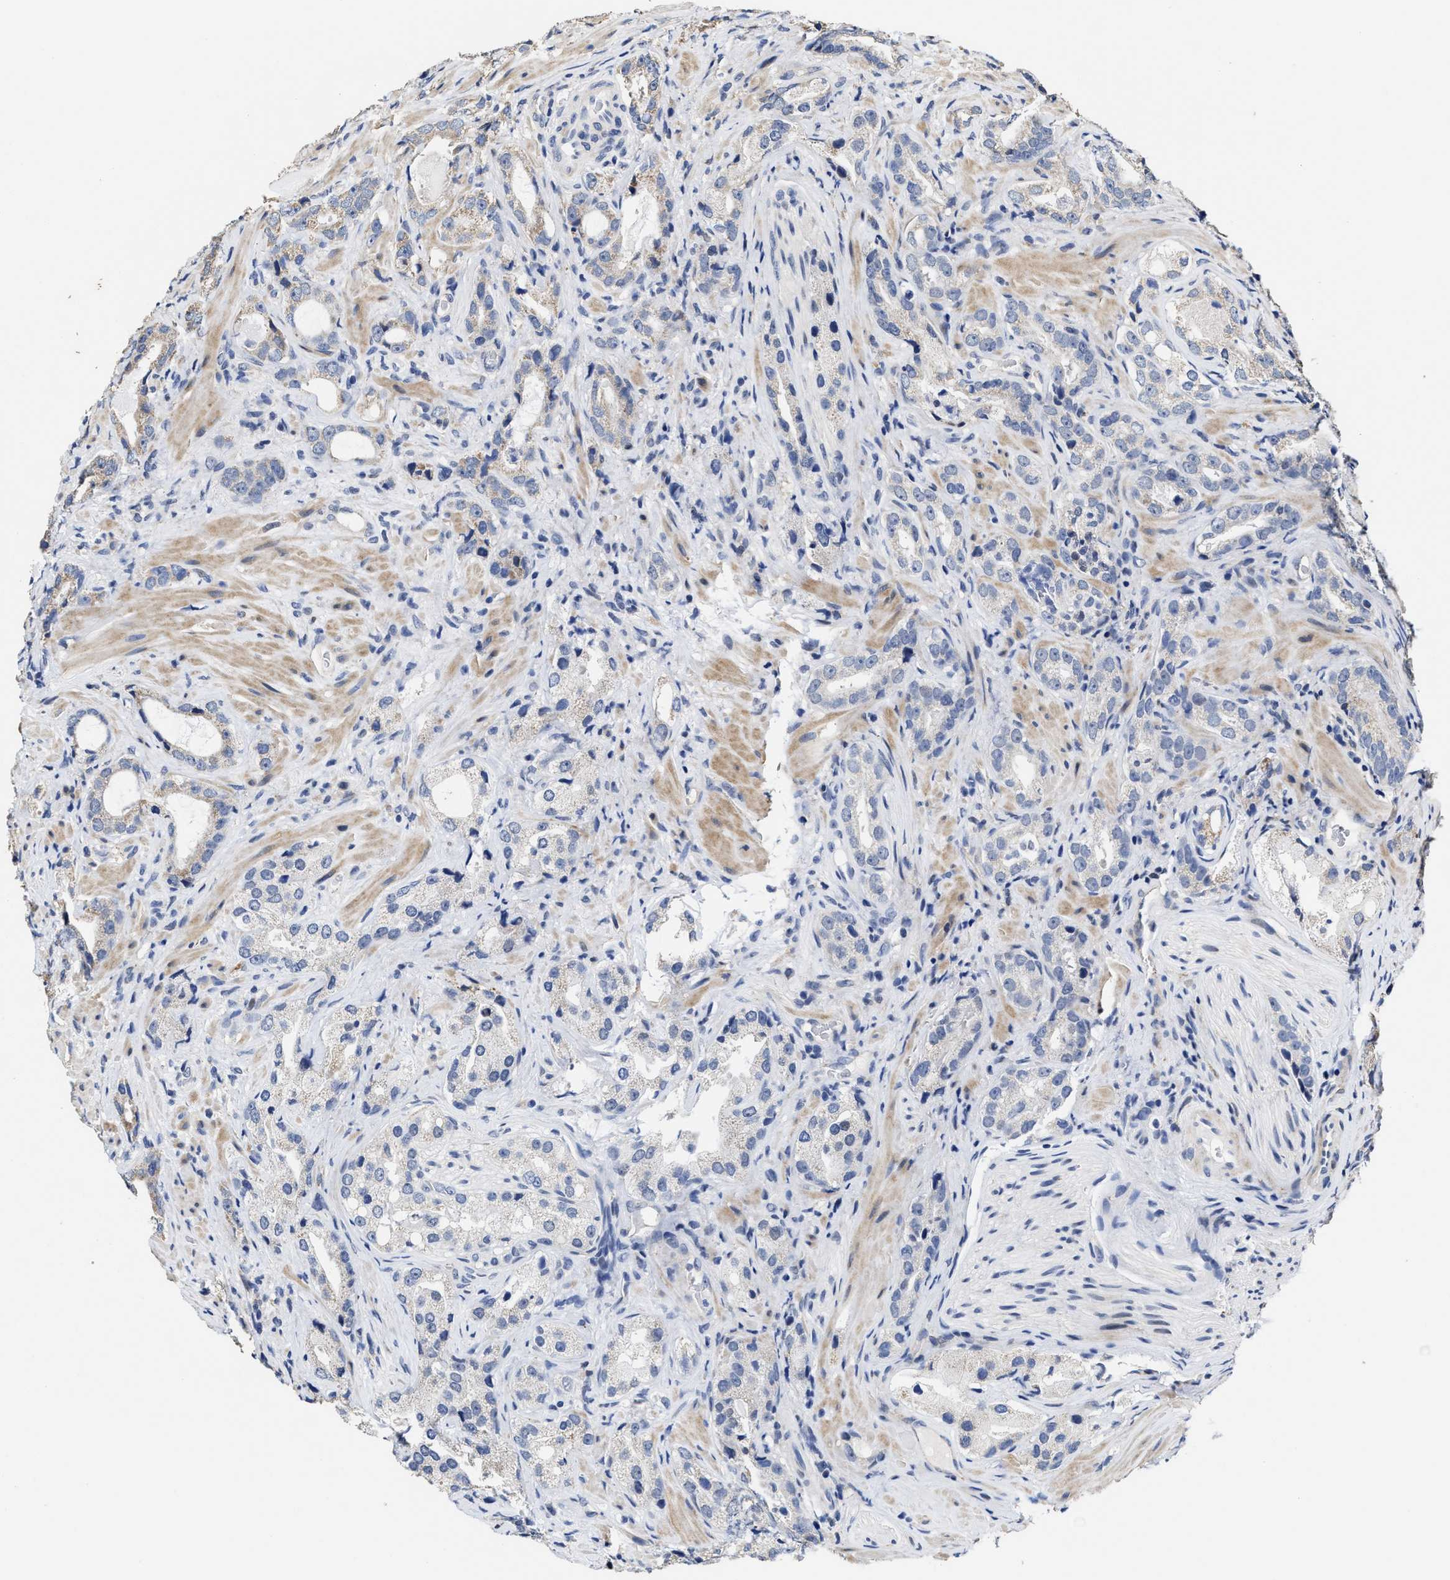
{"staining": {"intensity": "weak", "quantity": "<25%", "location": "cytoplasmic/membranous"}, "tissue": "prostate cancer", "cell_type": "Tumor cells", "image_type": "cancer", "snomed": [{"axis": "morphology", "description": "Adenocarcinoma, High grade"}, {"axis": "topography", "description": "Prostate"}], "caption": "An image of human prostate cancer (adenocarcinoma (high-grade)) is negative for staining in tumor cells.", "gene": "ZFAT", "patient": {"sex": "male", "age": 63}}